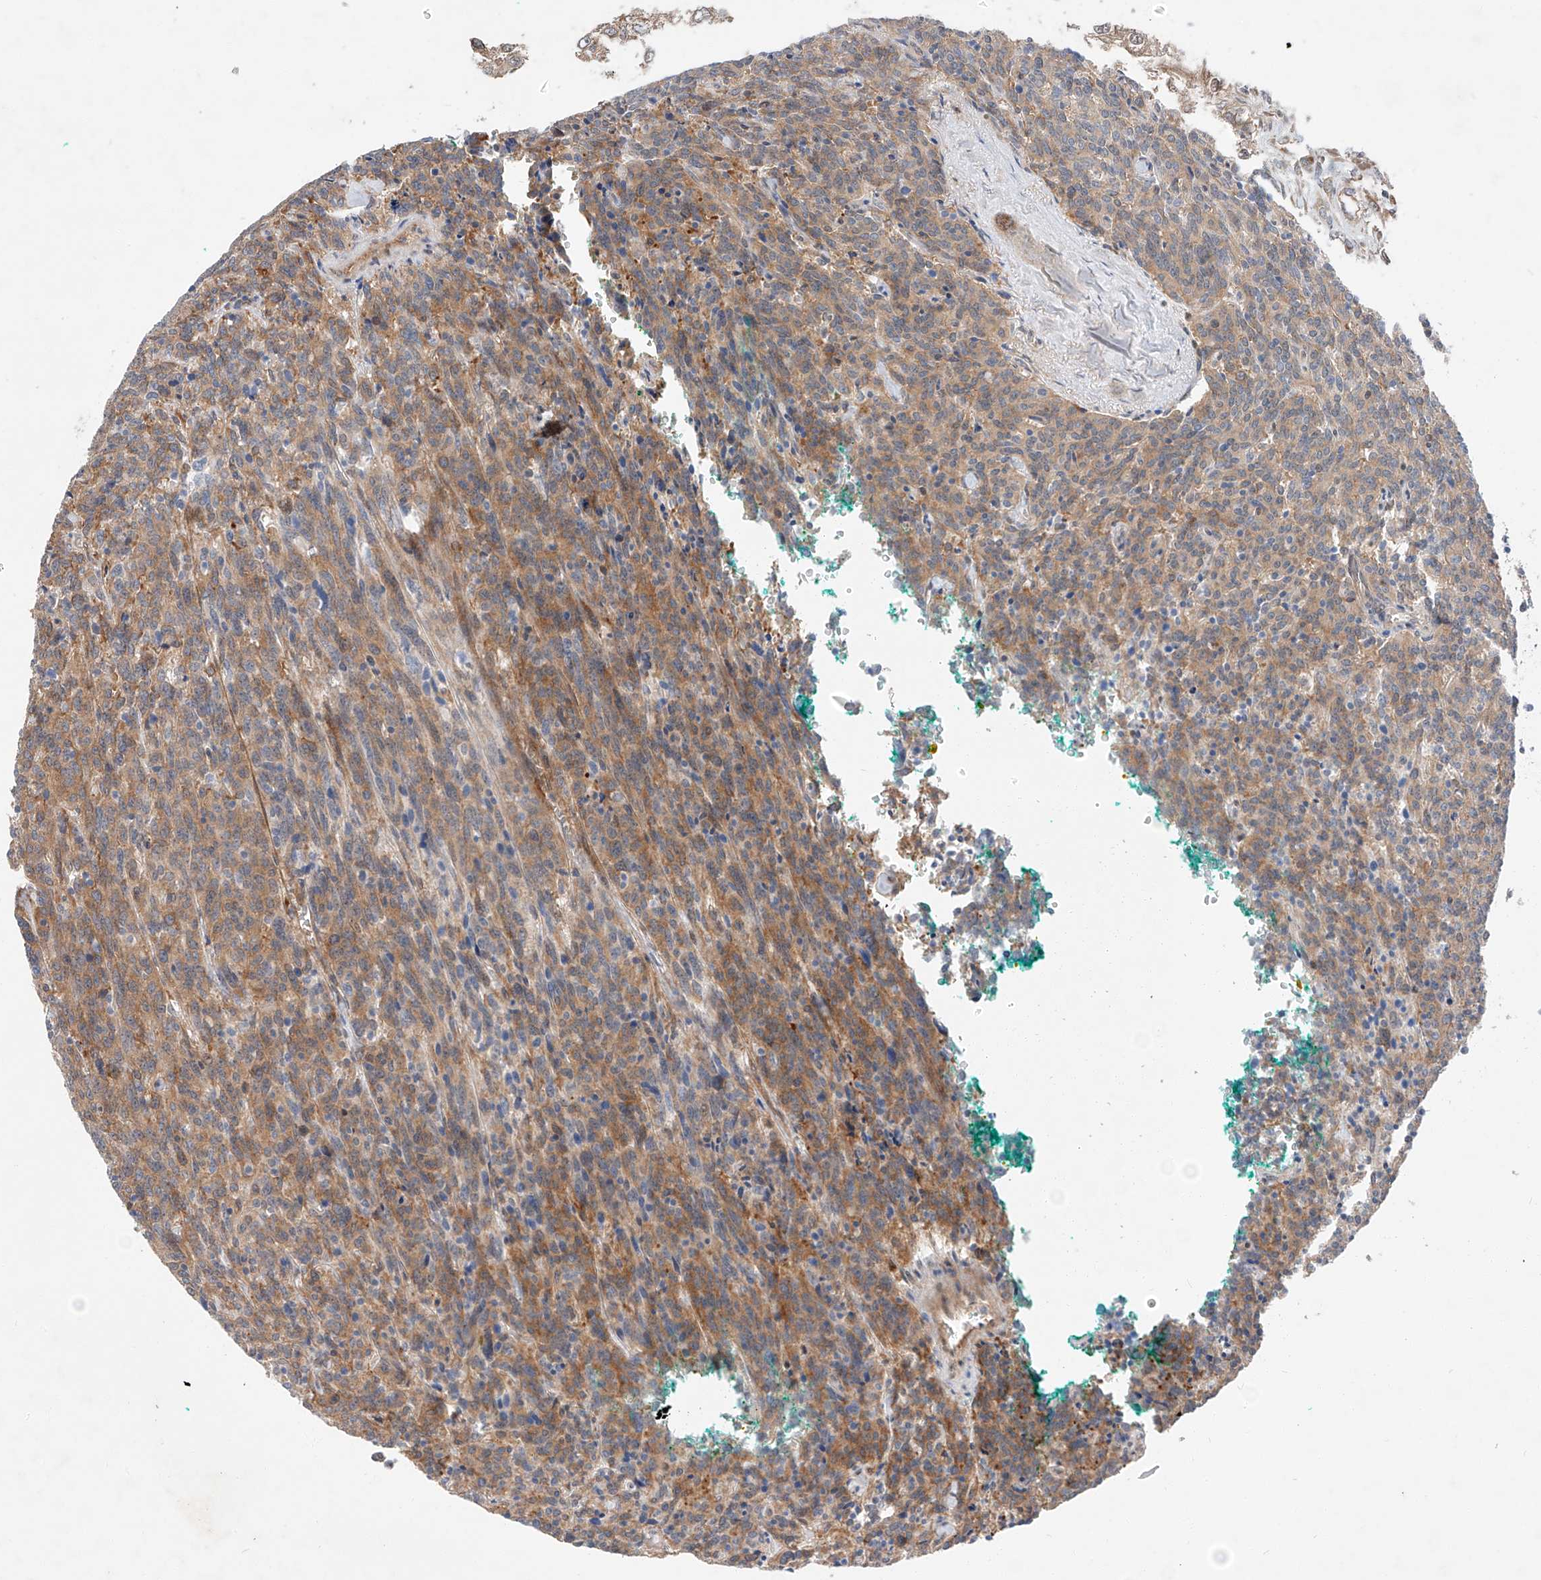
{"staining": {"intensity": "moderate", "quantity": ">75%", "location": "cytoplasmic/membranous"}, "tissue": "carcinoid", "cell_type": "Tumor cells", "image_type": "cancer", "snomed": [{"axis": "morphology", "description": "Carcinoid, malignant, NOS"}, {"axis": "topography", "description": "Lung"}], "caption": "The image exhibits a brown stain indicating the presence of a protein in the cytoplasmic/membranous of tumor cells in carcinoid.", "gene": "RUSC1", "patient": {"sex": "female", "age": 46}}